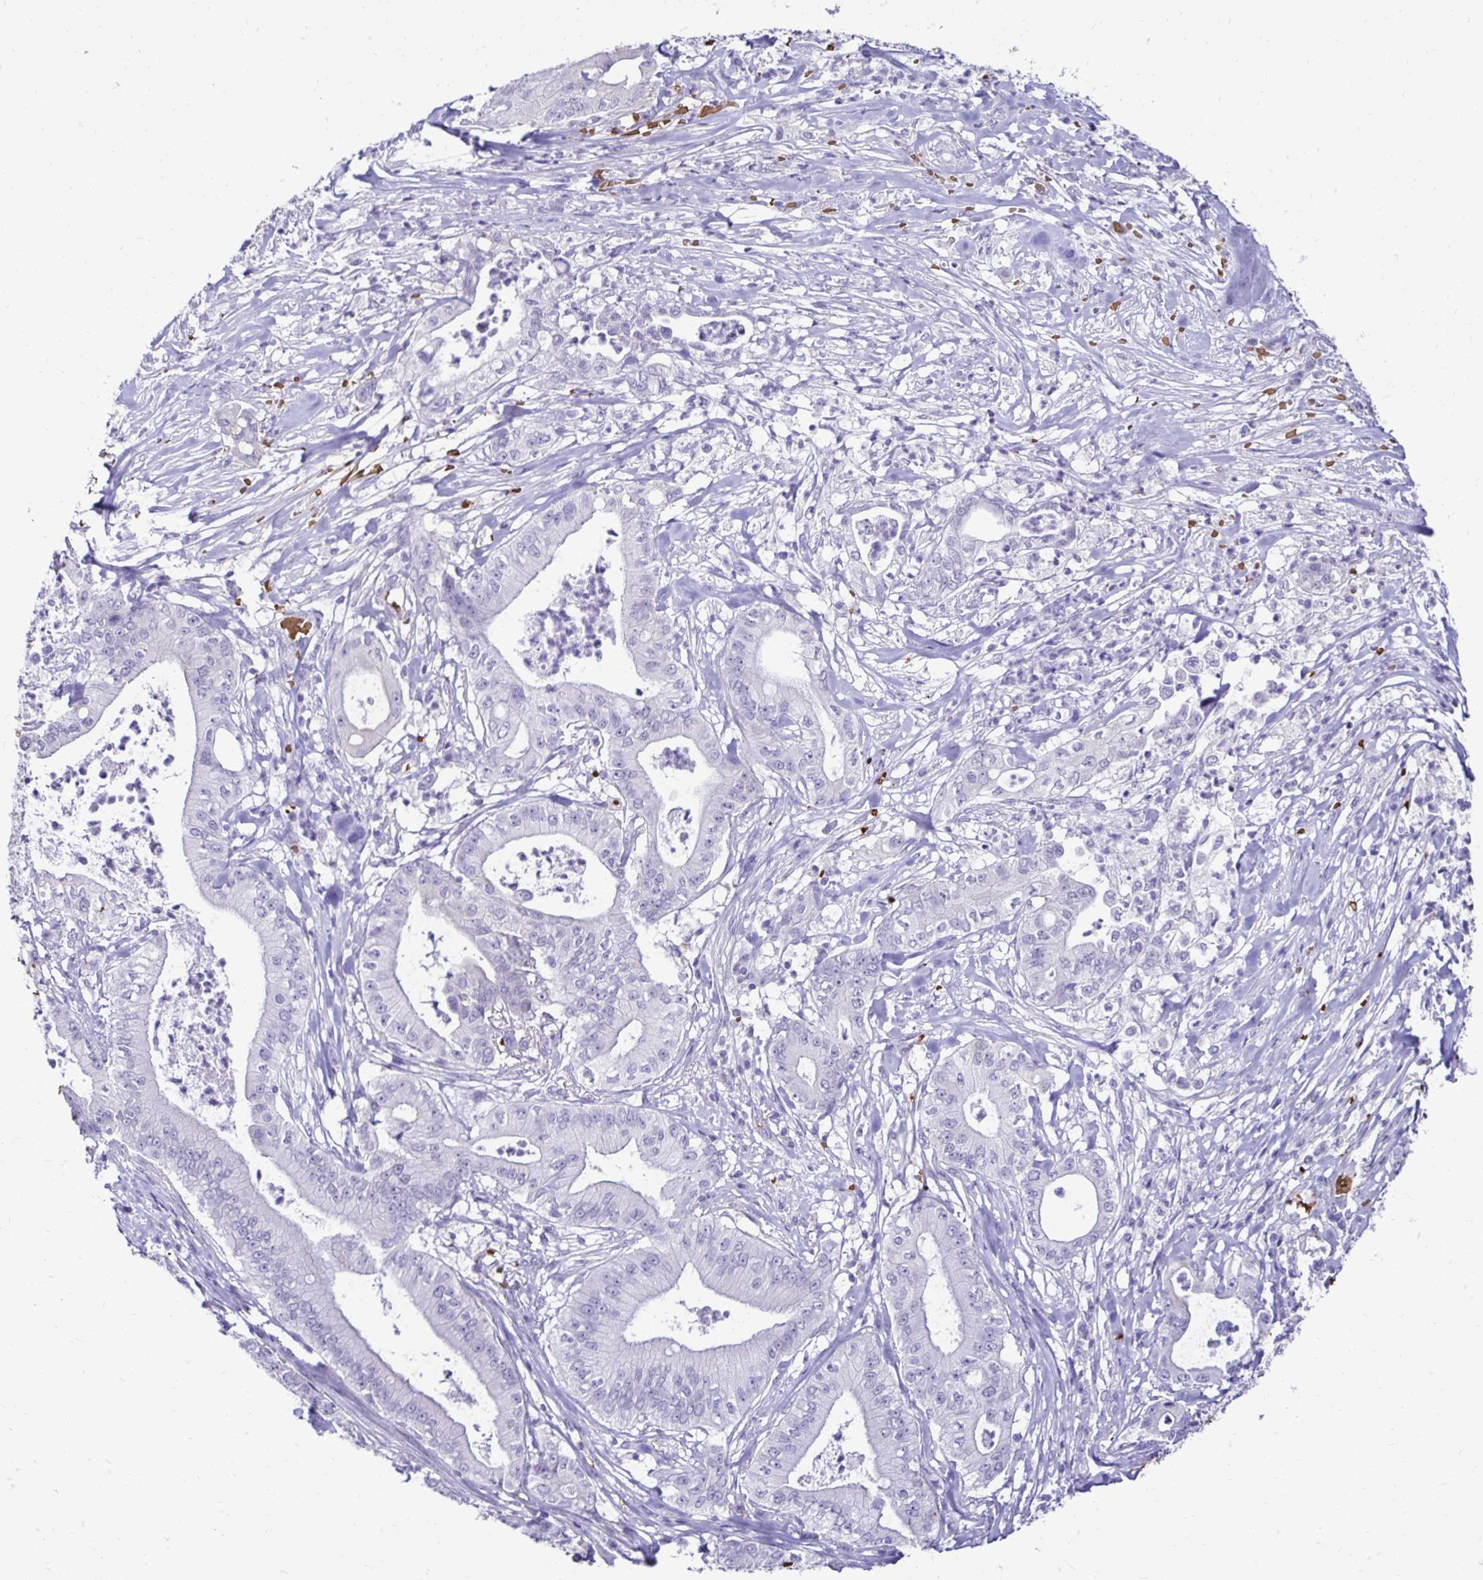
{"staining": {"intensity": "negative", "quantity": "none", "location": "none"}, "tissue": "pancreatic cancer", "cell_type": "Tumor cells", "image_type": "cancer", "snomed": [{"axis": "morphology", "description": "Adenocarcinoma, NOS"}, {"axis": "topography", "description": "Pancreas"}], "caption": "Immunohistochemical staining of human pancreatic cancer exhibits no significant expression in tumor cells. The staining was performed using DAB (3,3'-diaminobenzidine) to visualize the protein expression in brown, while the nuclei were stained in blue with hematoxylin (Magnification: 20x).", "gene": "RHBDL3", "patient": {"sex": "male", "age": 71}}